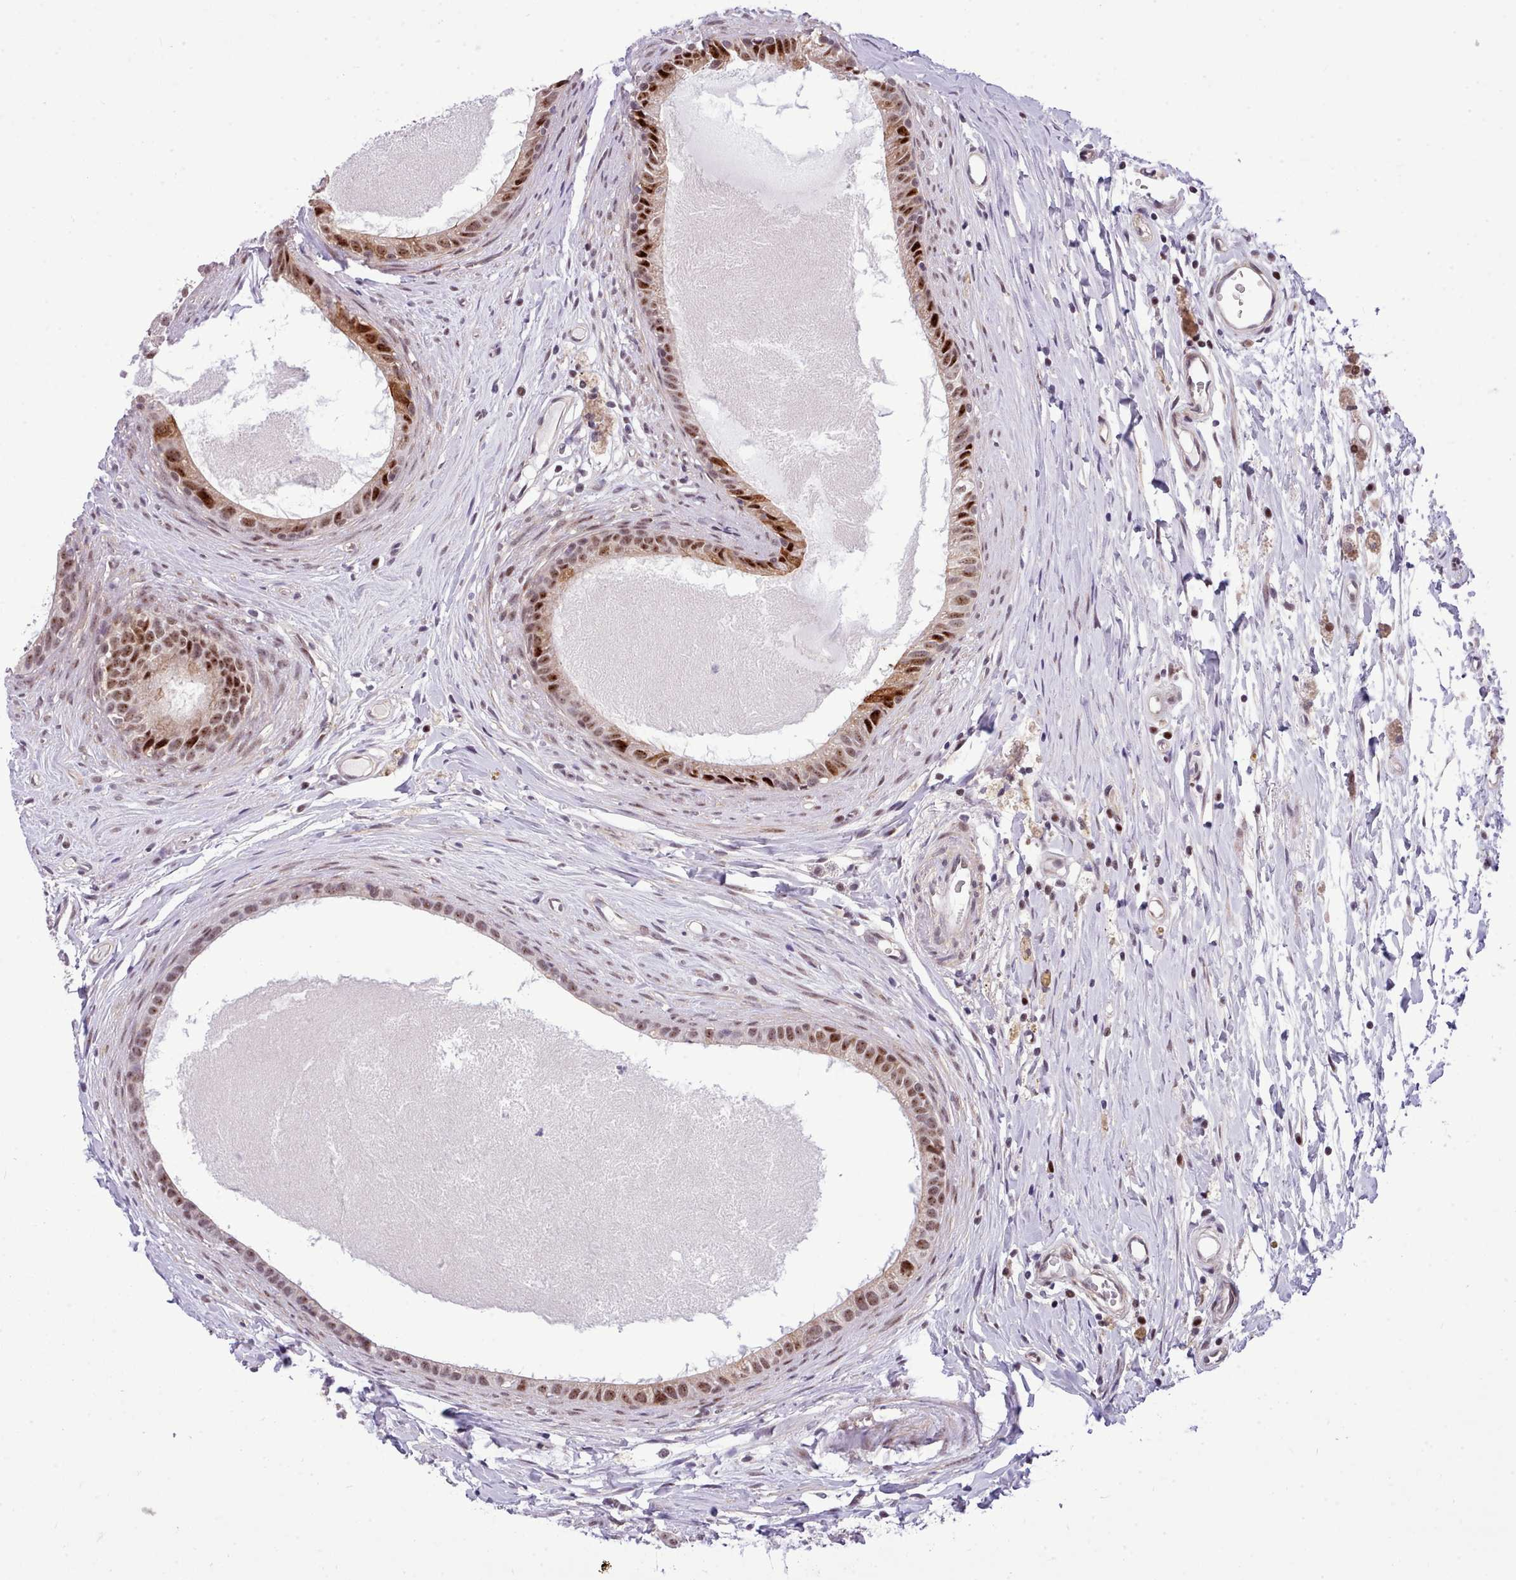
{"staining": {"intensity": "strong", "quantity": ">75%", "location": "cytoplasmic/membranous"}, "tissue": "epididymis", "cell_type": "Glandular cells", "image_type": "normal", "snomed": [{"axis": "morphology", "description": "Normal tissue, NOS"}, {"axis": "topography", "description": "Epididymis"}], "caption": "This image demonstrates benign epididymis stained with immunohistochemistry (IHC) to label a protein in brown. The cytoplasmic/membranous of glandular cells show strong positivity for the protein. Nuclei are counter-stained blue.", "gene": "HOXB7", "patient": {"sex": "male", "age": 80}}